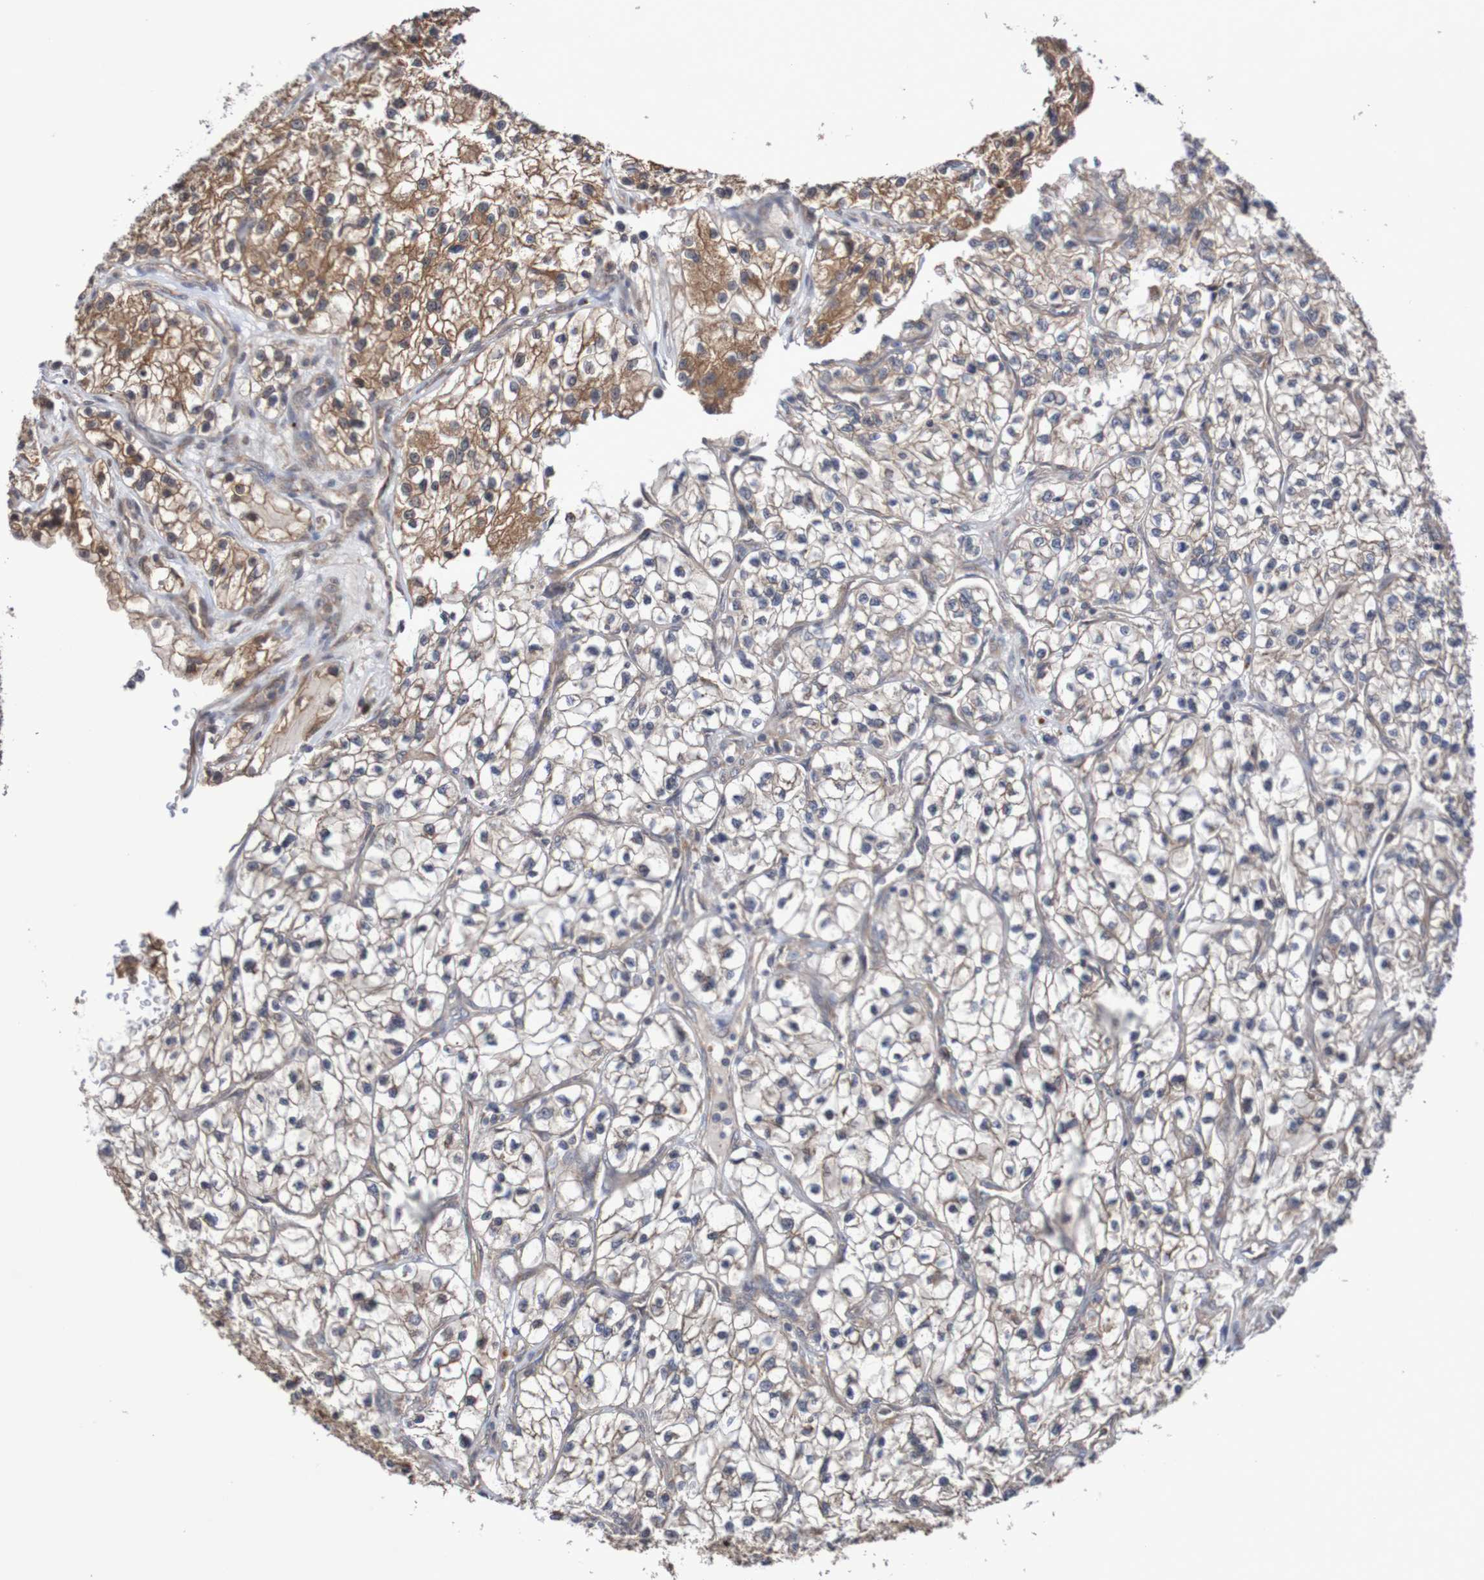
{"staining": {"intensity": "moderate", "quantity": ">75%", "location": "cytoplasmic/membranous,nuclear"}, "tissue": "renal cancer", "cell_type": "Tumor cells", "image_type": "cancer", "snomed": [{"axis": "morphology", "description": "Adenocarcinoma, NOS"}, {"axis": "topography", "description": "Kidney"}], "caption": "The immunohistochemical stain labels moderate cytoplasmic/membranous and nuclear staining in tumor cells of renal adenocarcinoma tissue. (Stains: DAB (3,3'-diaminobenzidine) in brown, nuclei in blue, Microscopy: brightfield microscopy at high magnification).", "gene": "PHPT1", "patient": {"sex": "female", "age": 57}}